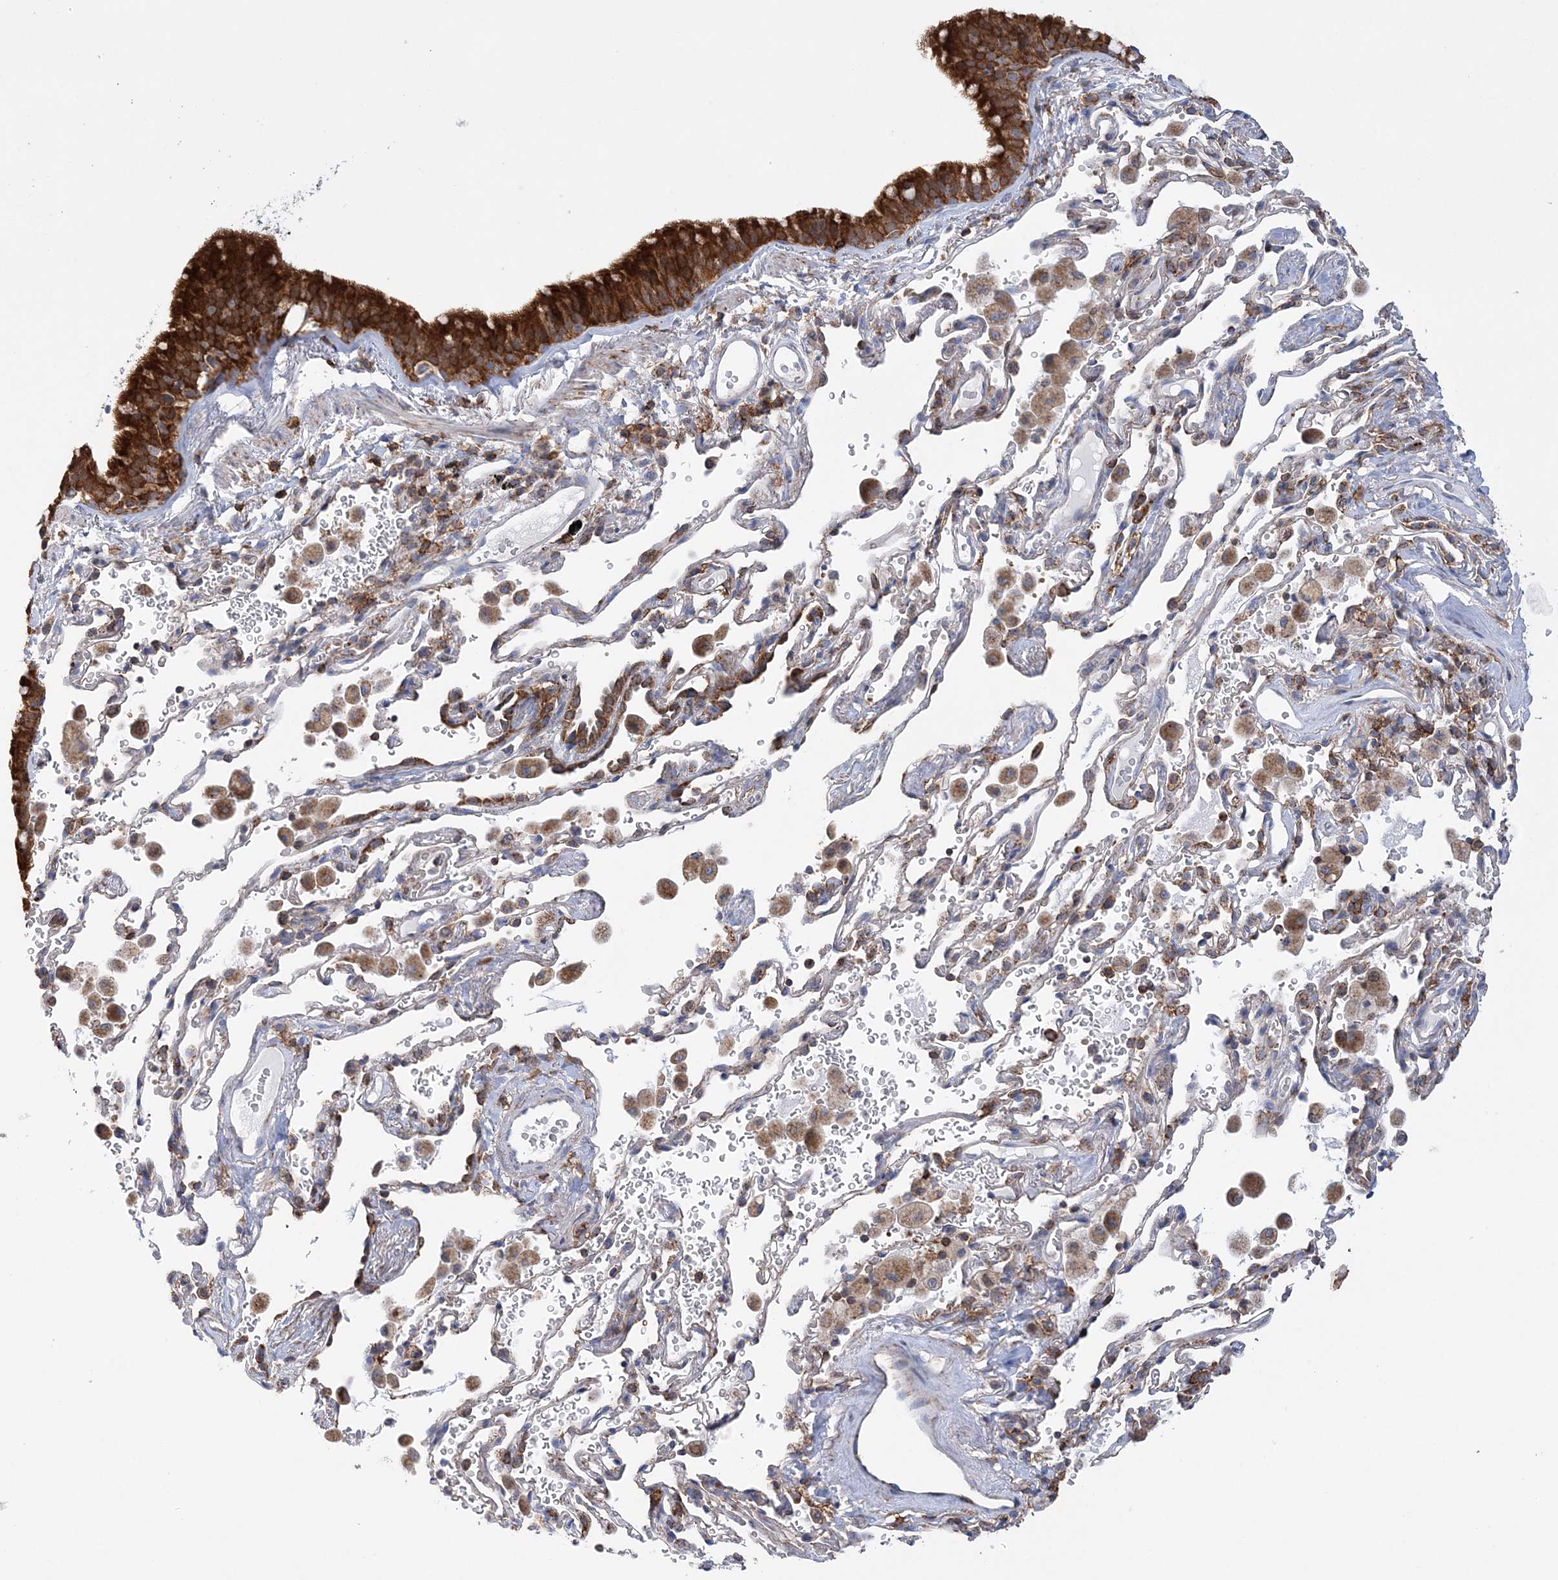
{"staining": {"intensity": "strong", "quantity": ">75%", "location": "cytoplasmic/membranous"}, "tissue": "bronchus", "cell_type": "Respiratory epithelial cells", "image_type": "normal", "snomed": [{"axis": "morphology", "description": "Normal tissue, NOS"}, {"axis": "morphology", "description": "Adenocarcinoma, NOS"}, {"axis": "topography", "description": "Bronchus"}, {"axis": "topography", "description": "Lung"}], "caption": "Human bronchus stained for a protein (brown) shows strong cytoplasmic/membranous positive staining in approximately >75% of respiratory epithelial cells.", "gene": "TTC32", "patient": {"sex": "male", "age": 54}}